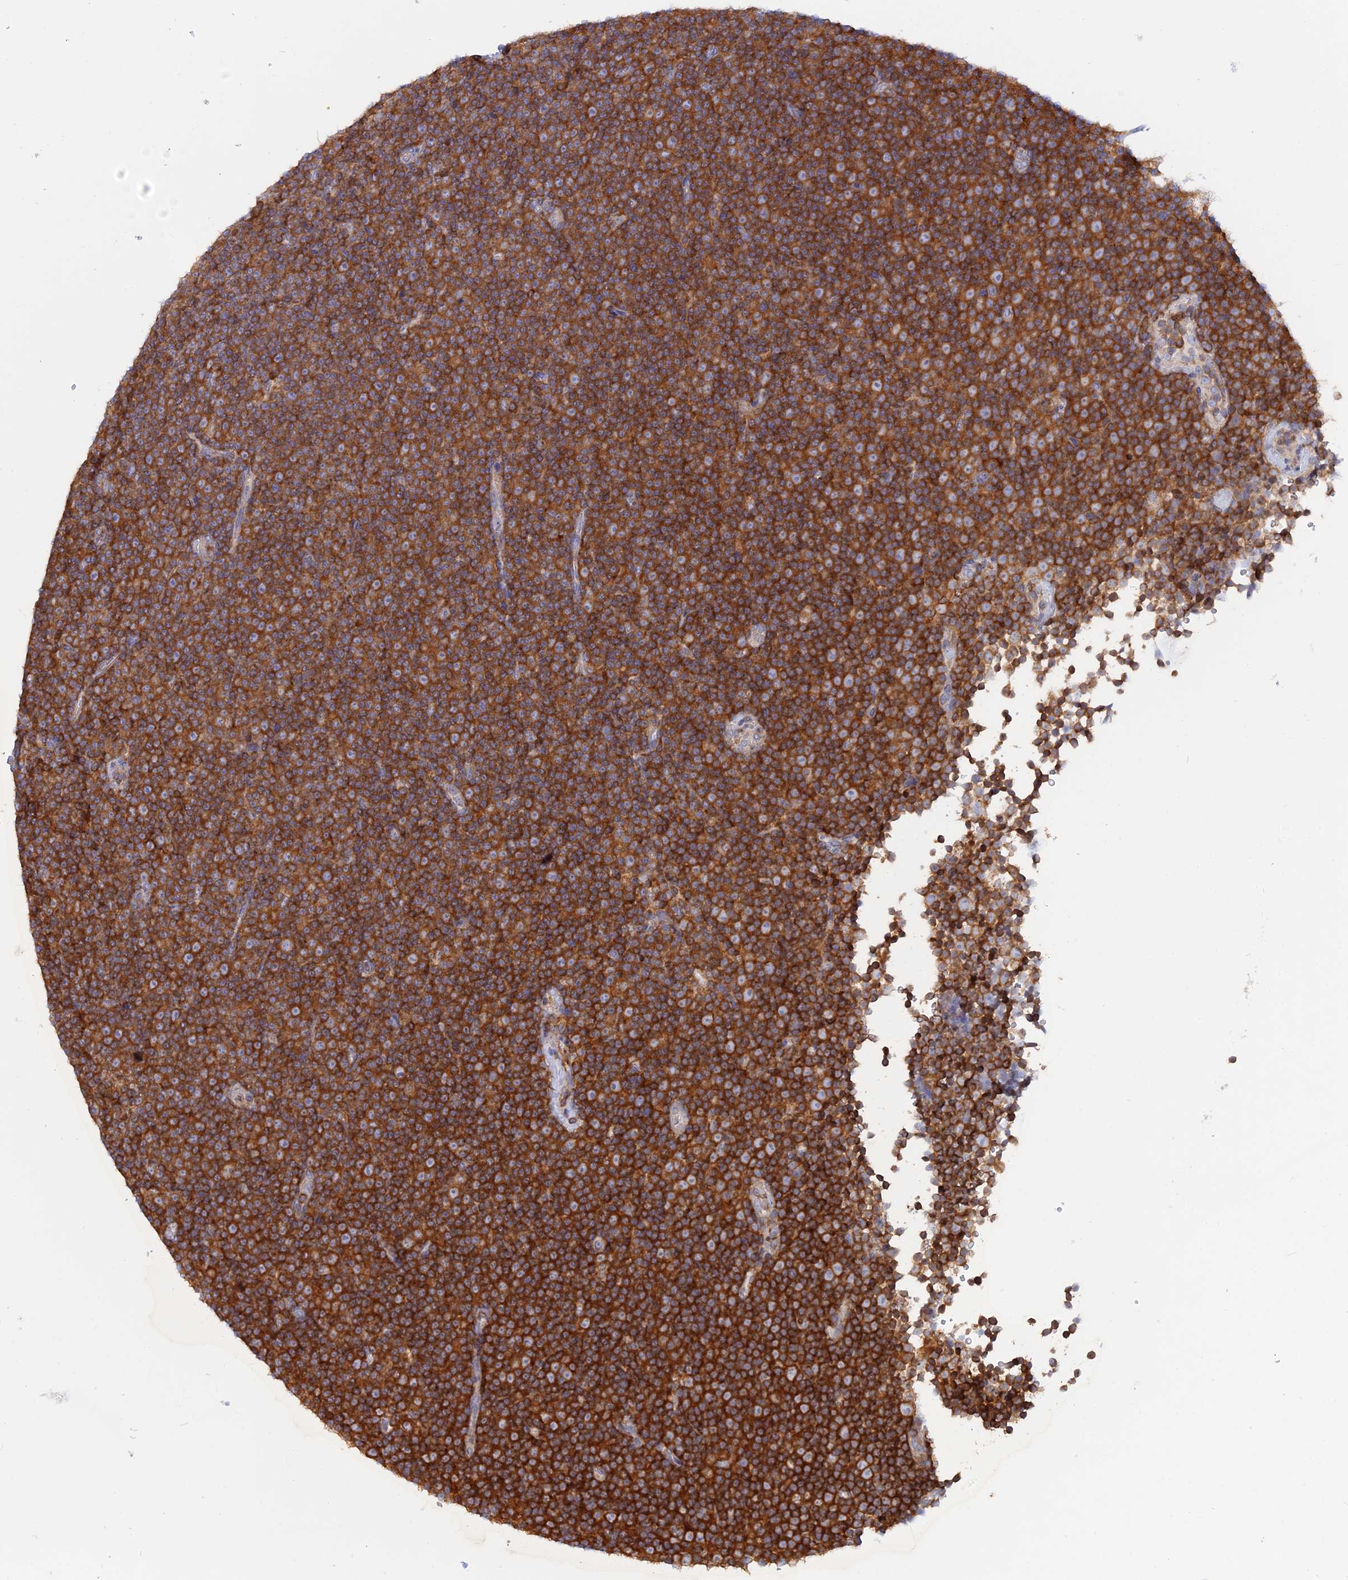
{"staining": {"intensity": "strong", "quantity": ">75%", "location": "cytoplasmic/membranous"}, "tissue": "lymphoma", "cell_type": "Tumor cells", "image_type": "cancer", "snomed": [{"axis": "morphology", "description": "Malignant lymphoma, non-Hodgkin's type, Low grade"}, {"axis": "topography", "description": "Lymph node"}], "caption": "Human lymphoma stained for a protein (brown) displays strong cytoplasmic/membranous positive positivity in about >75% of tumor cells.", "gene": "GMIP", "patient": {"sex": "female", "age": 67}}